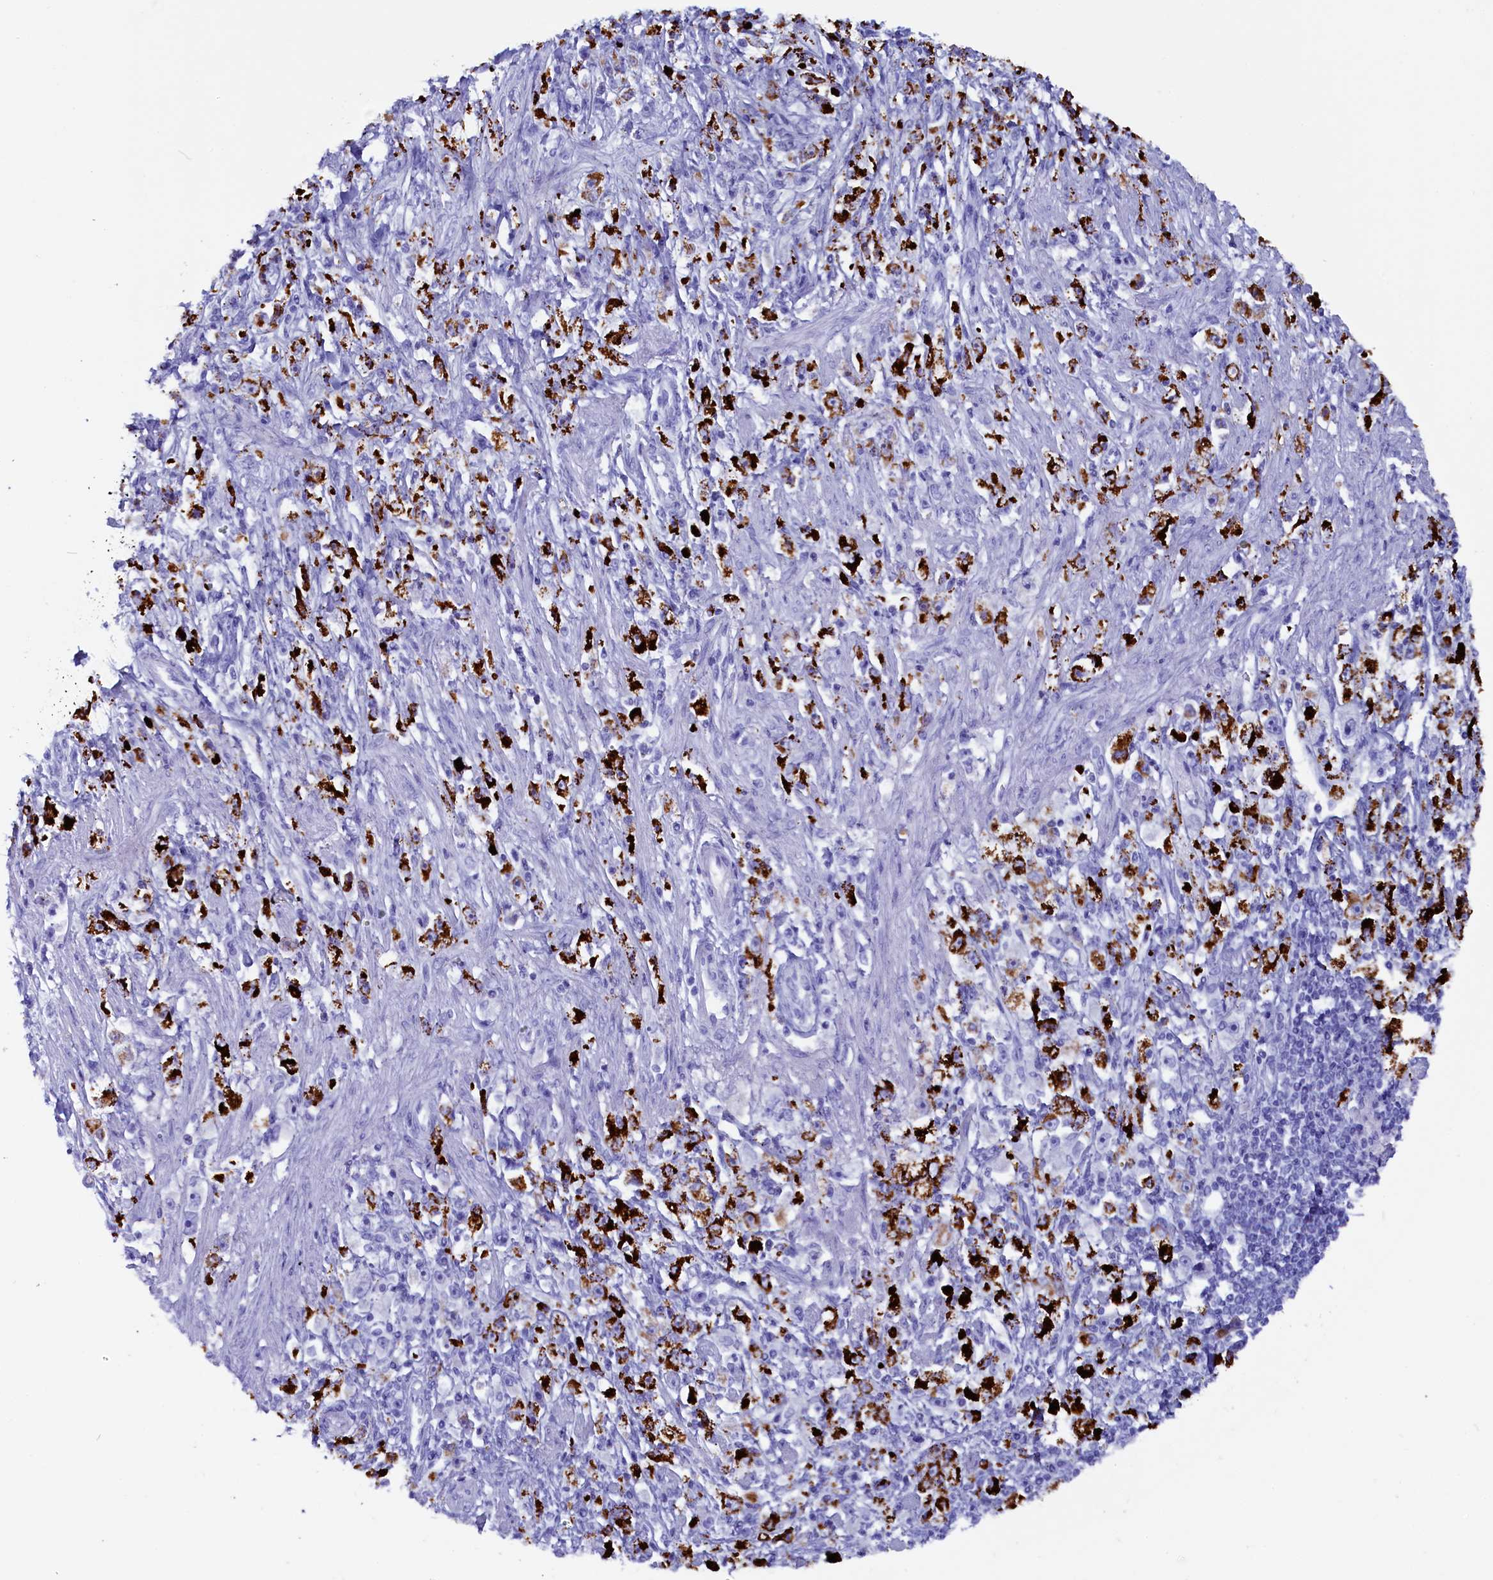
{"staining": {"intensity": "strong", "quantity": ">75%", "location": "cytoplasmic/membranous"}, "tissue": "stomach cancer", "cell_type": "Tumor cells", "image_type": "cancer", "snomed": [{"axis": "morphology", "description": "Adenocarcinoma, NOS"}, {"axis": "topography", "description": "Stomach"}], "caption": "High-power microscopy captured an immunohistochemistry (IHC) micrograph of stomach cancer, revealing strong cytoplasmic/membranous expression in about >75% of tumor cells.", "gene": "ANKRD29", "patient": {"sex": "female", "age": 59}}